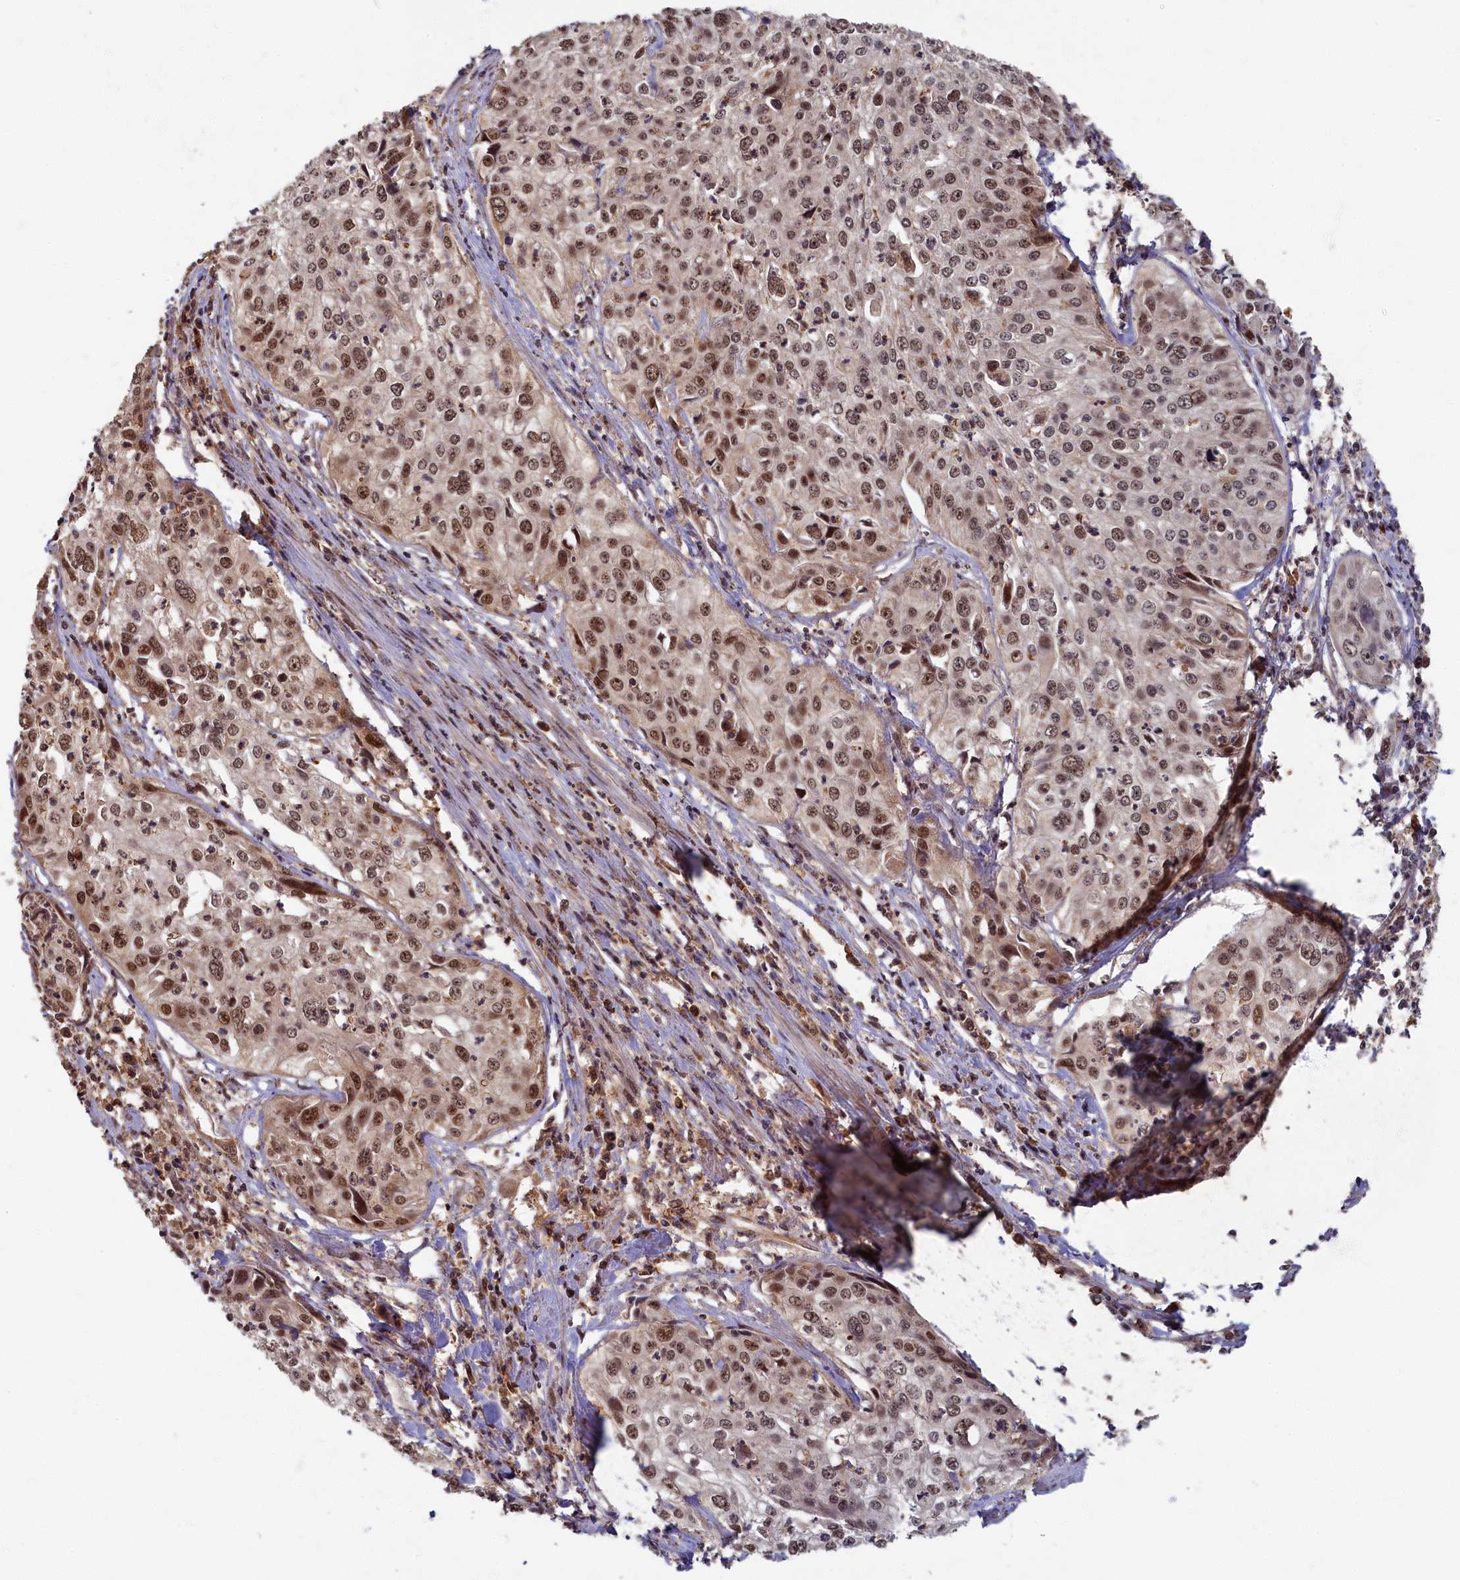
{"staining": {"intensity": "moderate", "quantity": ">75%", "location": "nuclear"}, "tissue": "cervical cancer", "cell_type": "Tumor cells", "image_type": "cancer", "snomed": [{"axis": "morphology", "description": "Squamous cell carcinoma, NOS"}, {"axis": "topography", "description": "Cervix"}], "caption": "Immunohistochemistry of cervical squamous cell carcinoma reveals medium levels of moderate nuclear expression in about >75% of tumor cells. (brown staining indicates protein expression, while blue staining denotes nuclei).", "gene": "BRCA1", "patient": {"sex": "female", "age": 31}}